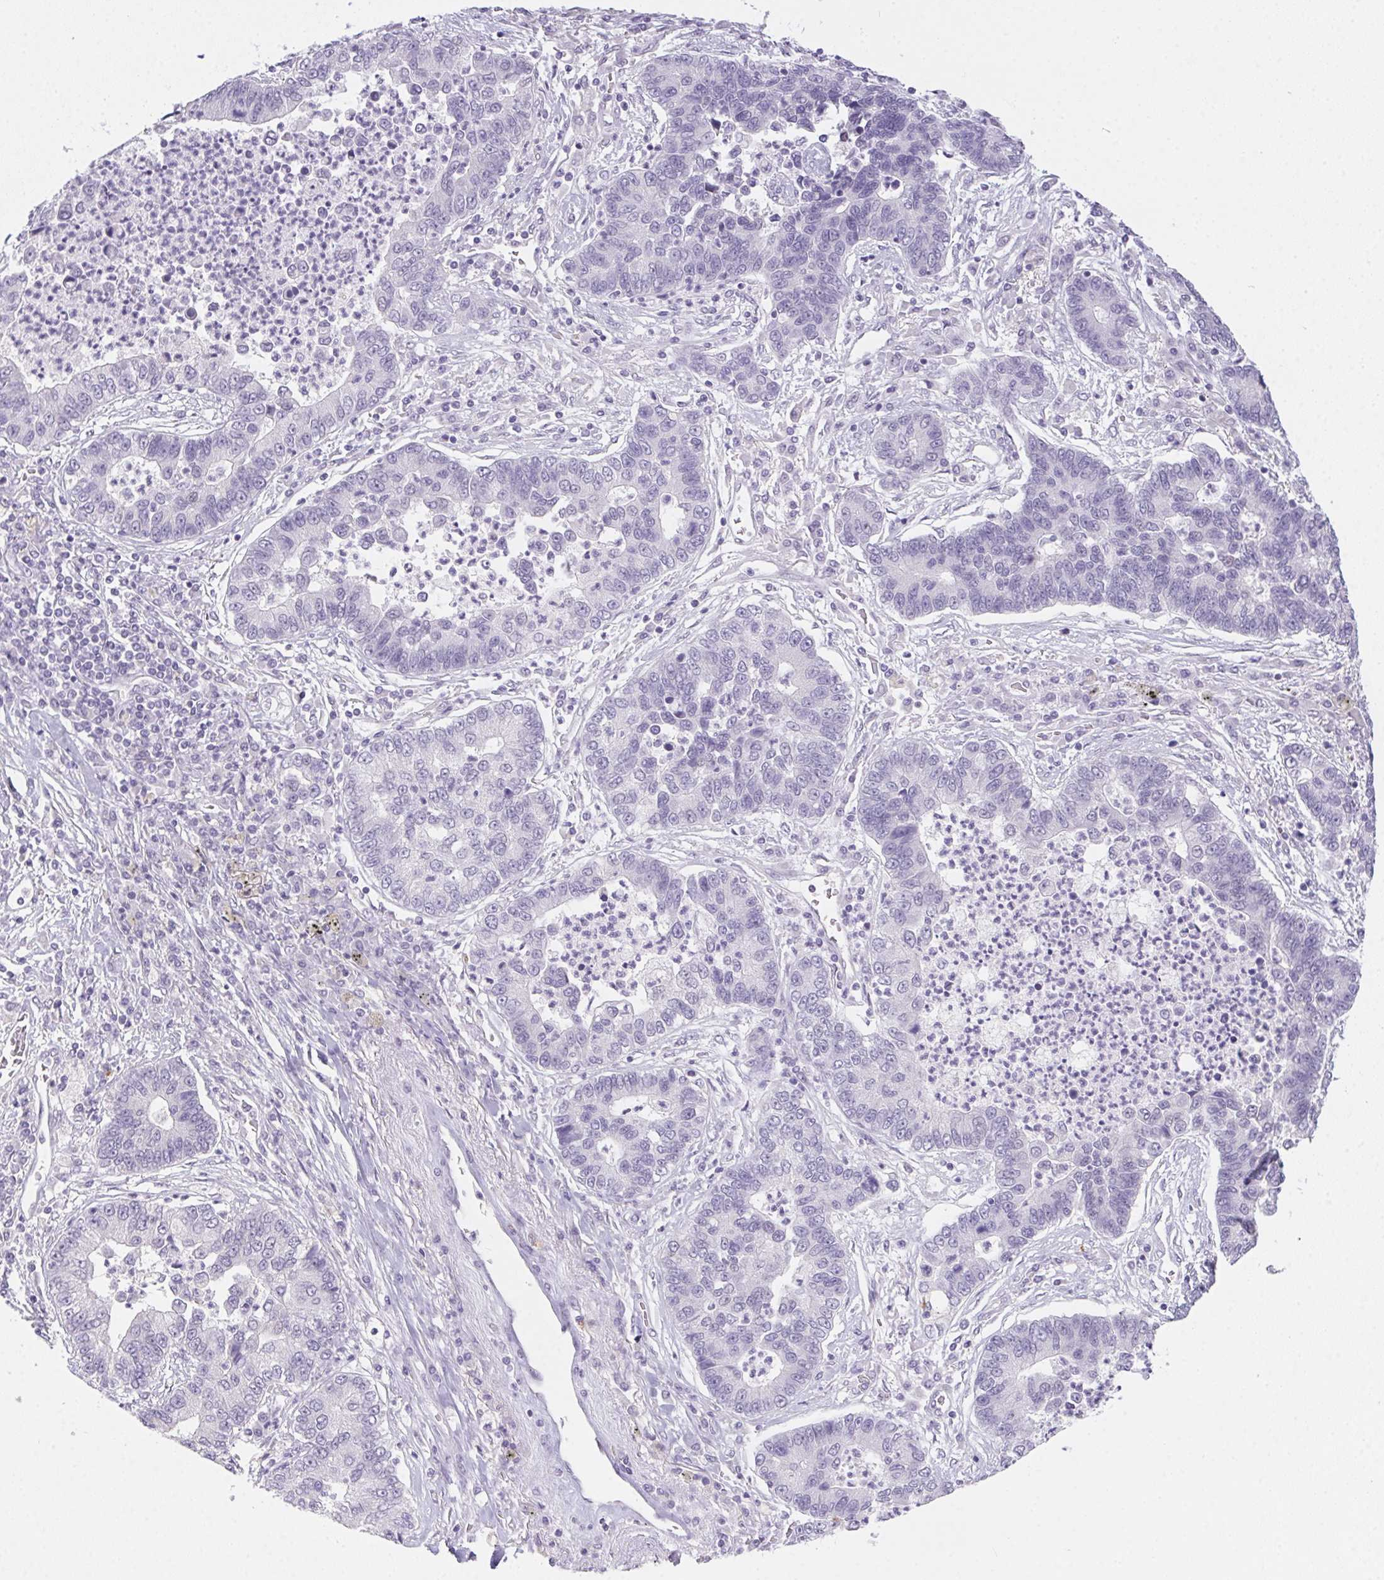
{"staining": {"intensity": "negative", "quantity": "none", "location": "none"}, "tissue": "lung cancer", "cell_type": "Tumor cells", "image_type": "cancer", "snomed": [{"axis": "morphology", "description": "Adenocarcinoma, NOS"}, {"axis": "topography", "description": "Lung"}], "caption": "Histopathology image shows no significant protein staining in tumor cells of lung cancer. Nuclei are stained in blue.", "gene": "MORC1", "patient": {"sex": "female", "age": 57}}